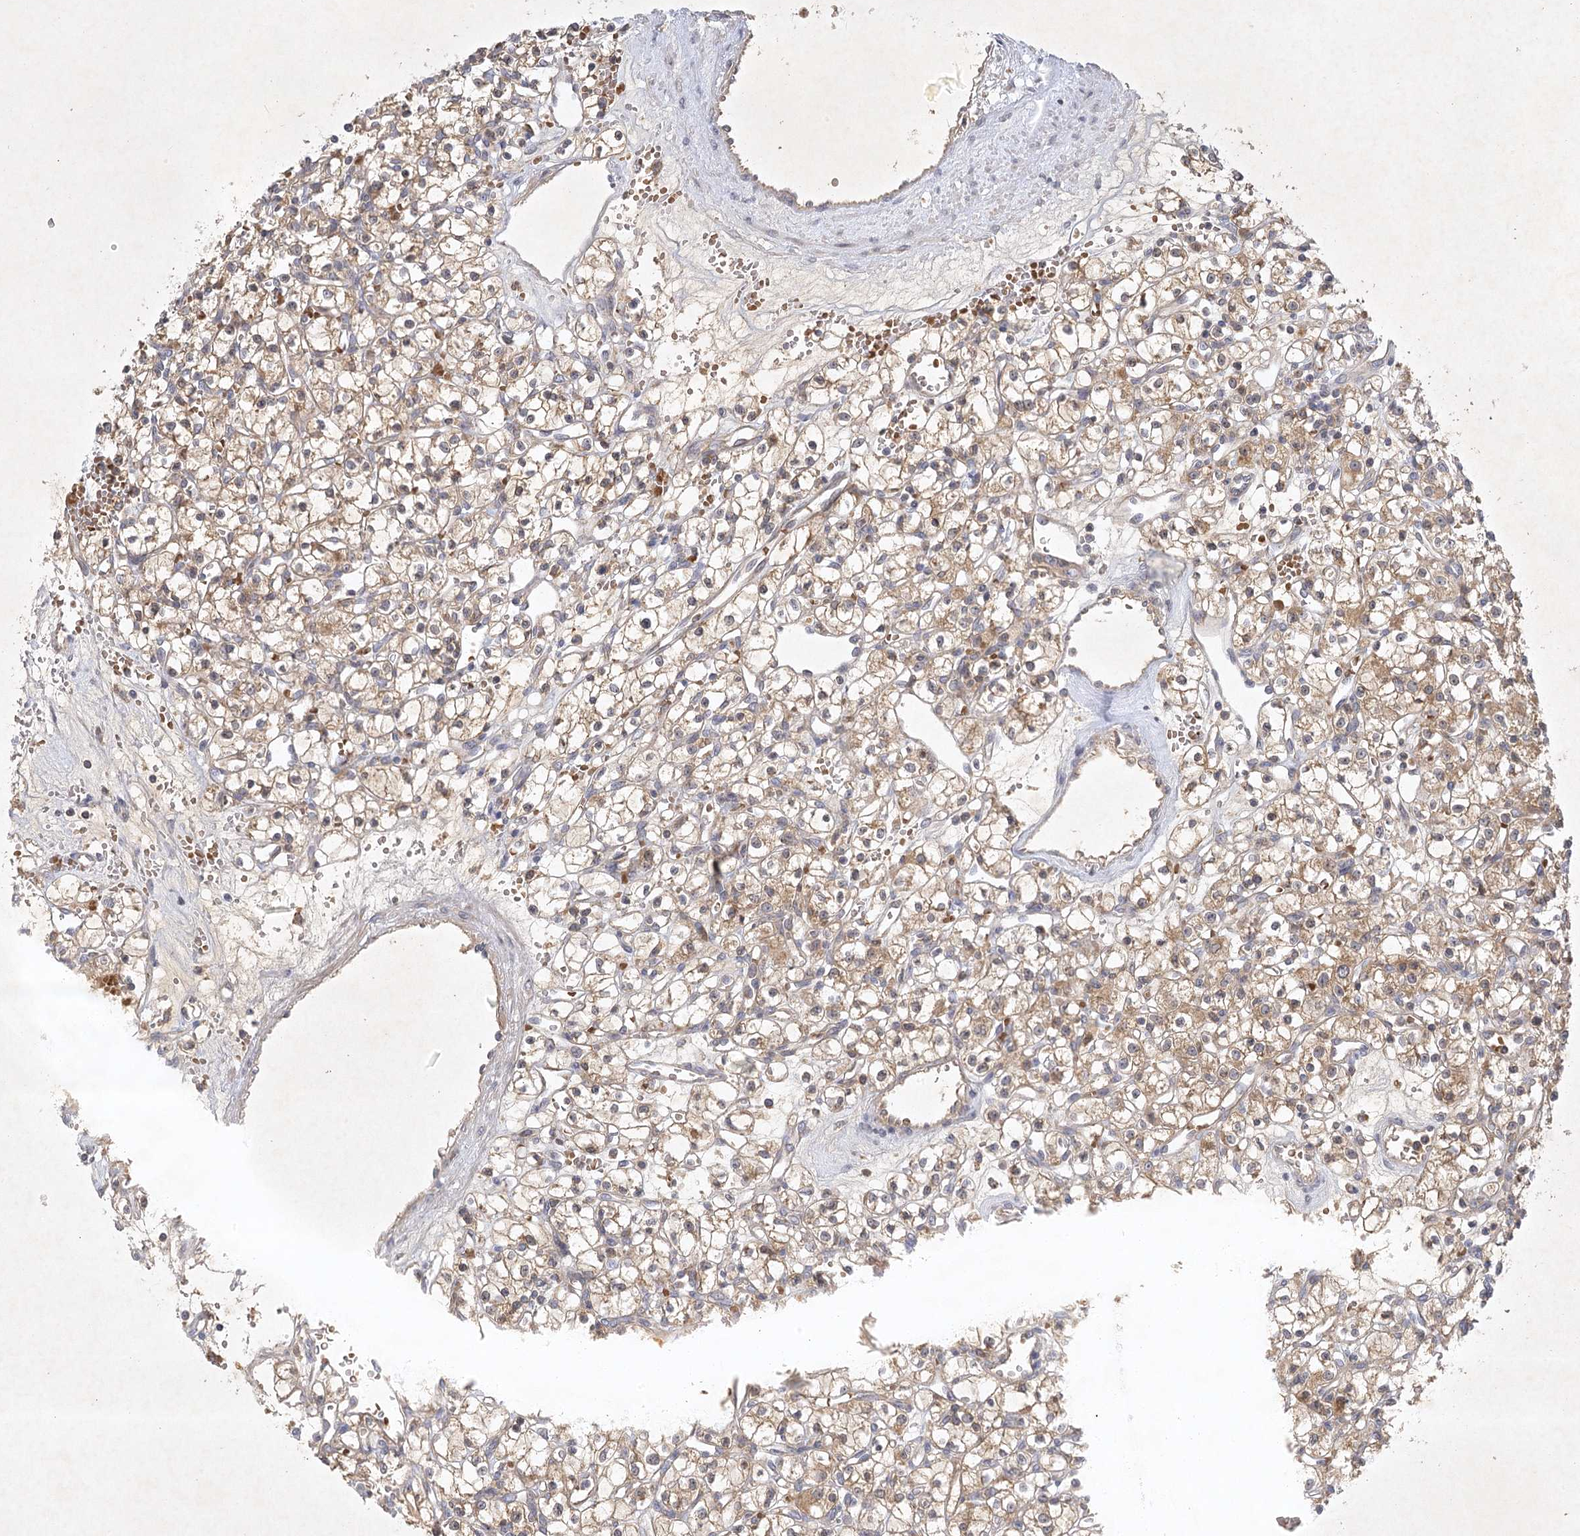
{"staining": {"intensity": "moderate", "quantity": "25%-75%", "location": "cytoplasmic/membranous"}, "tissue": "renal cancer", "cell_type": "Tumor cells", "image_type": "cancer", "snomed": [{"axis": "morphology", "description": "Adenocarcinoma, NOS"}, {"axis": "topography", "description": "Kidney"}], "caption": "Immunohistochemical staining of renal adenocarcinoma displays moderate cytoplasmic/membranous protein expression in about 25%-75% of tumor cells.", "gene": "PYROXD2", "patient": {"sex": "female", "age": 59}}